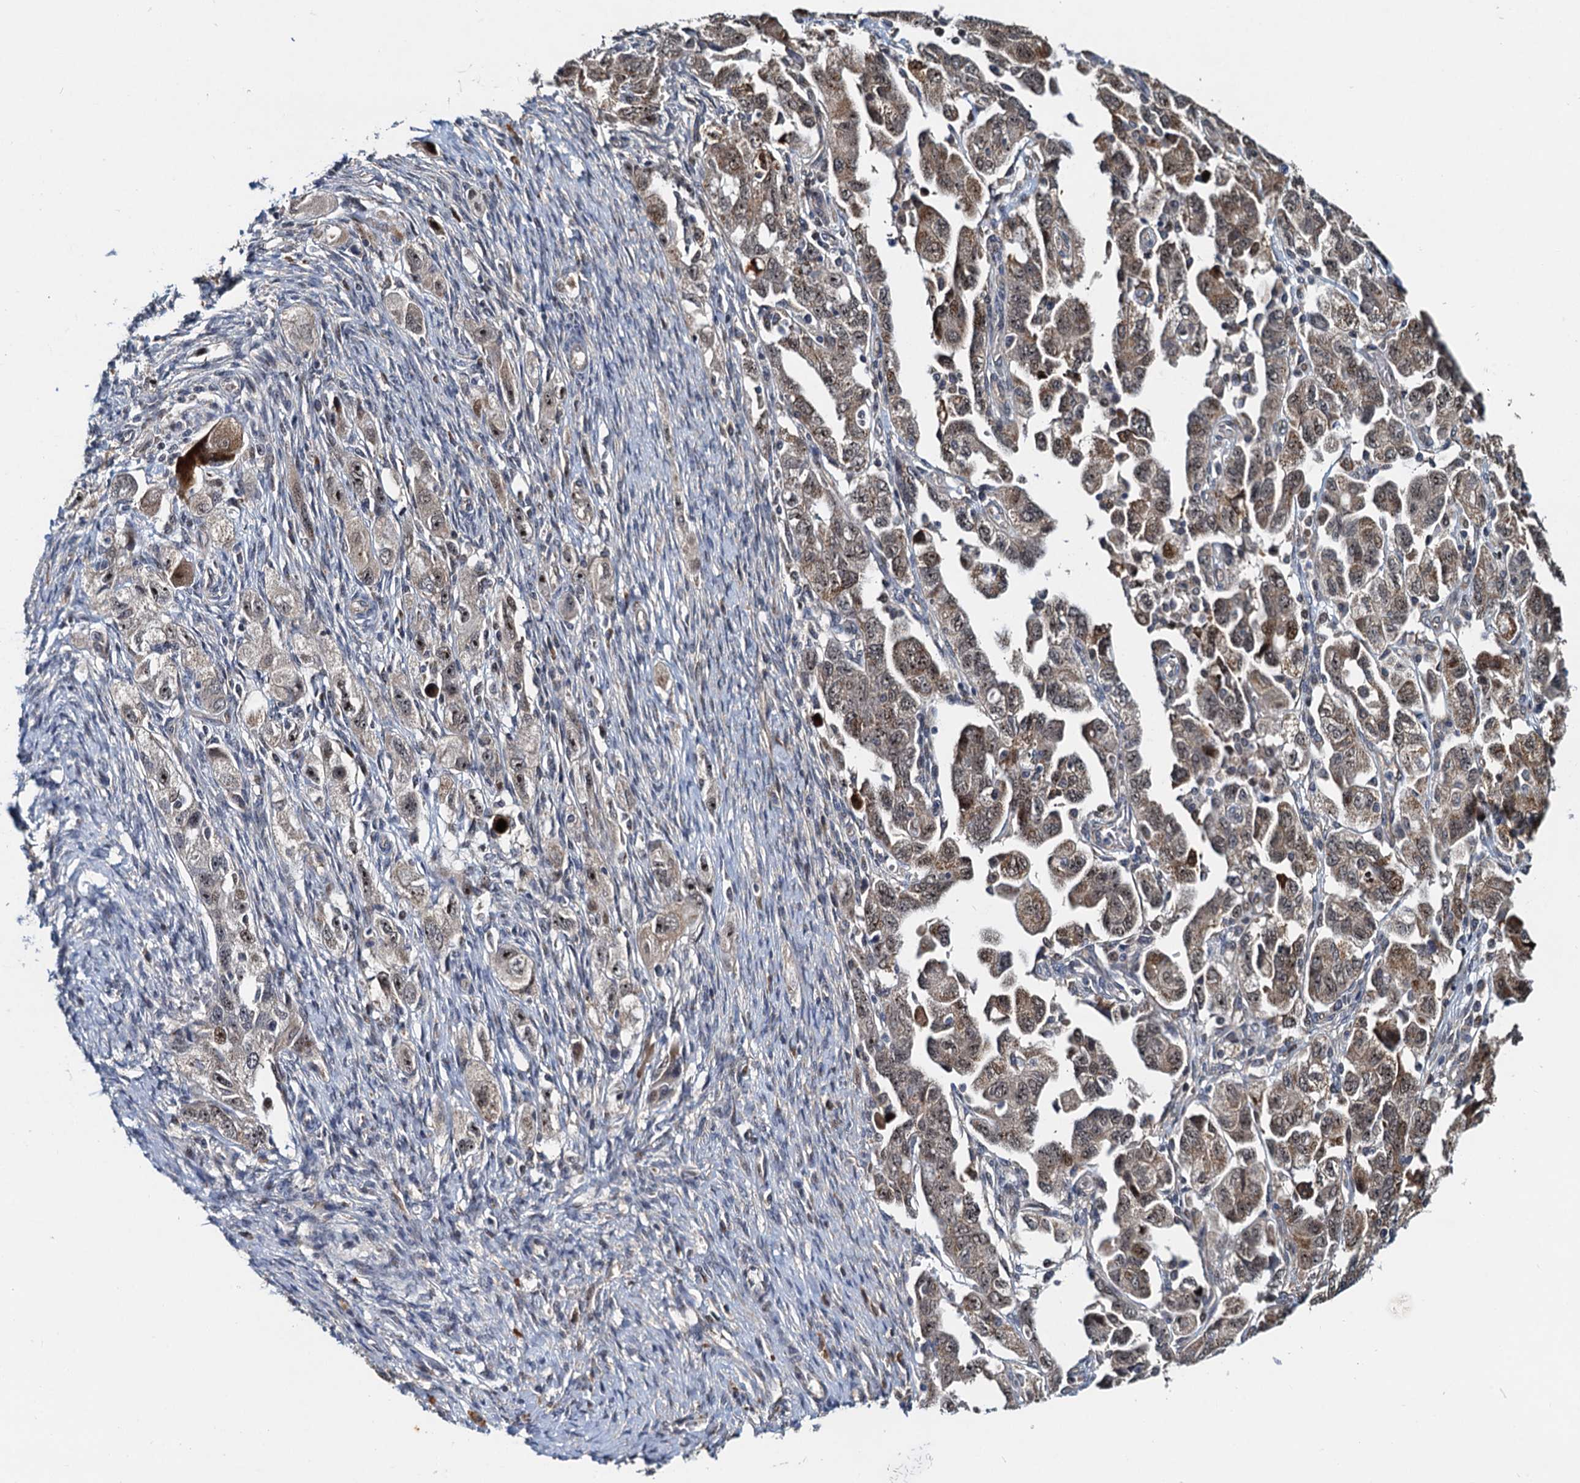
{"staining": {"intensity": "moderate", "quantity": ">75%", "location": "cytoplasmic/membranous,nuclear"}, "tissue": "ovarian cancer", "cell_type": "Tumor cells", "image_type": "cancer", "snomed": [{"axis": "morphology", "description": "Carcinoma, NOS"}, {"axis": "morphology", "description": "Cystadenocarcinoma, serous, NOS"}, {"axis": "topography", "description": "Ovary"}], "caption": "Immunohistochemical staining of human serous cystadenocarcinoma (ovarian) reveals medium levels of moderate cytoplasmic/membranous and nuclear protein expression in about >75% of tumor cells.", "gene": "DNAJC21", "patient": {"sex": "female", "age": 69}}